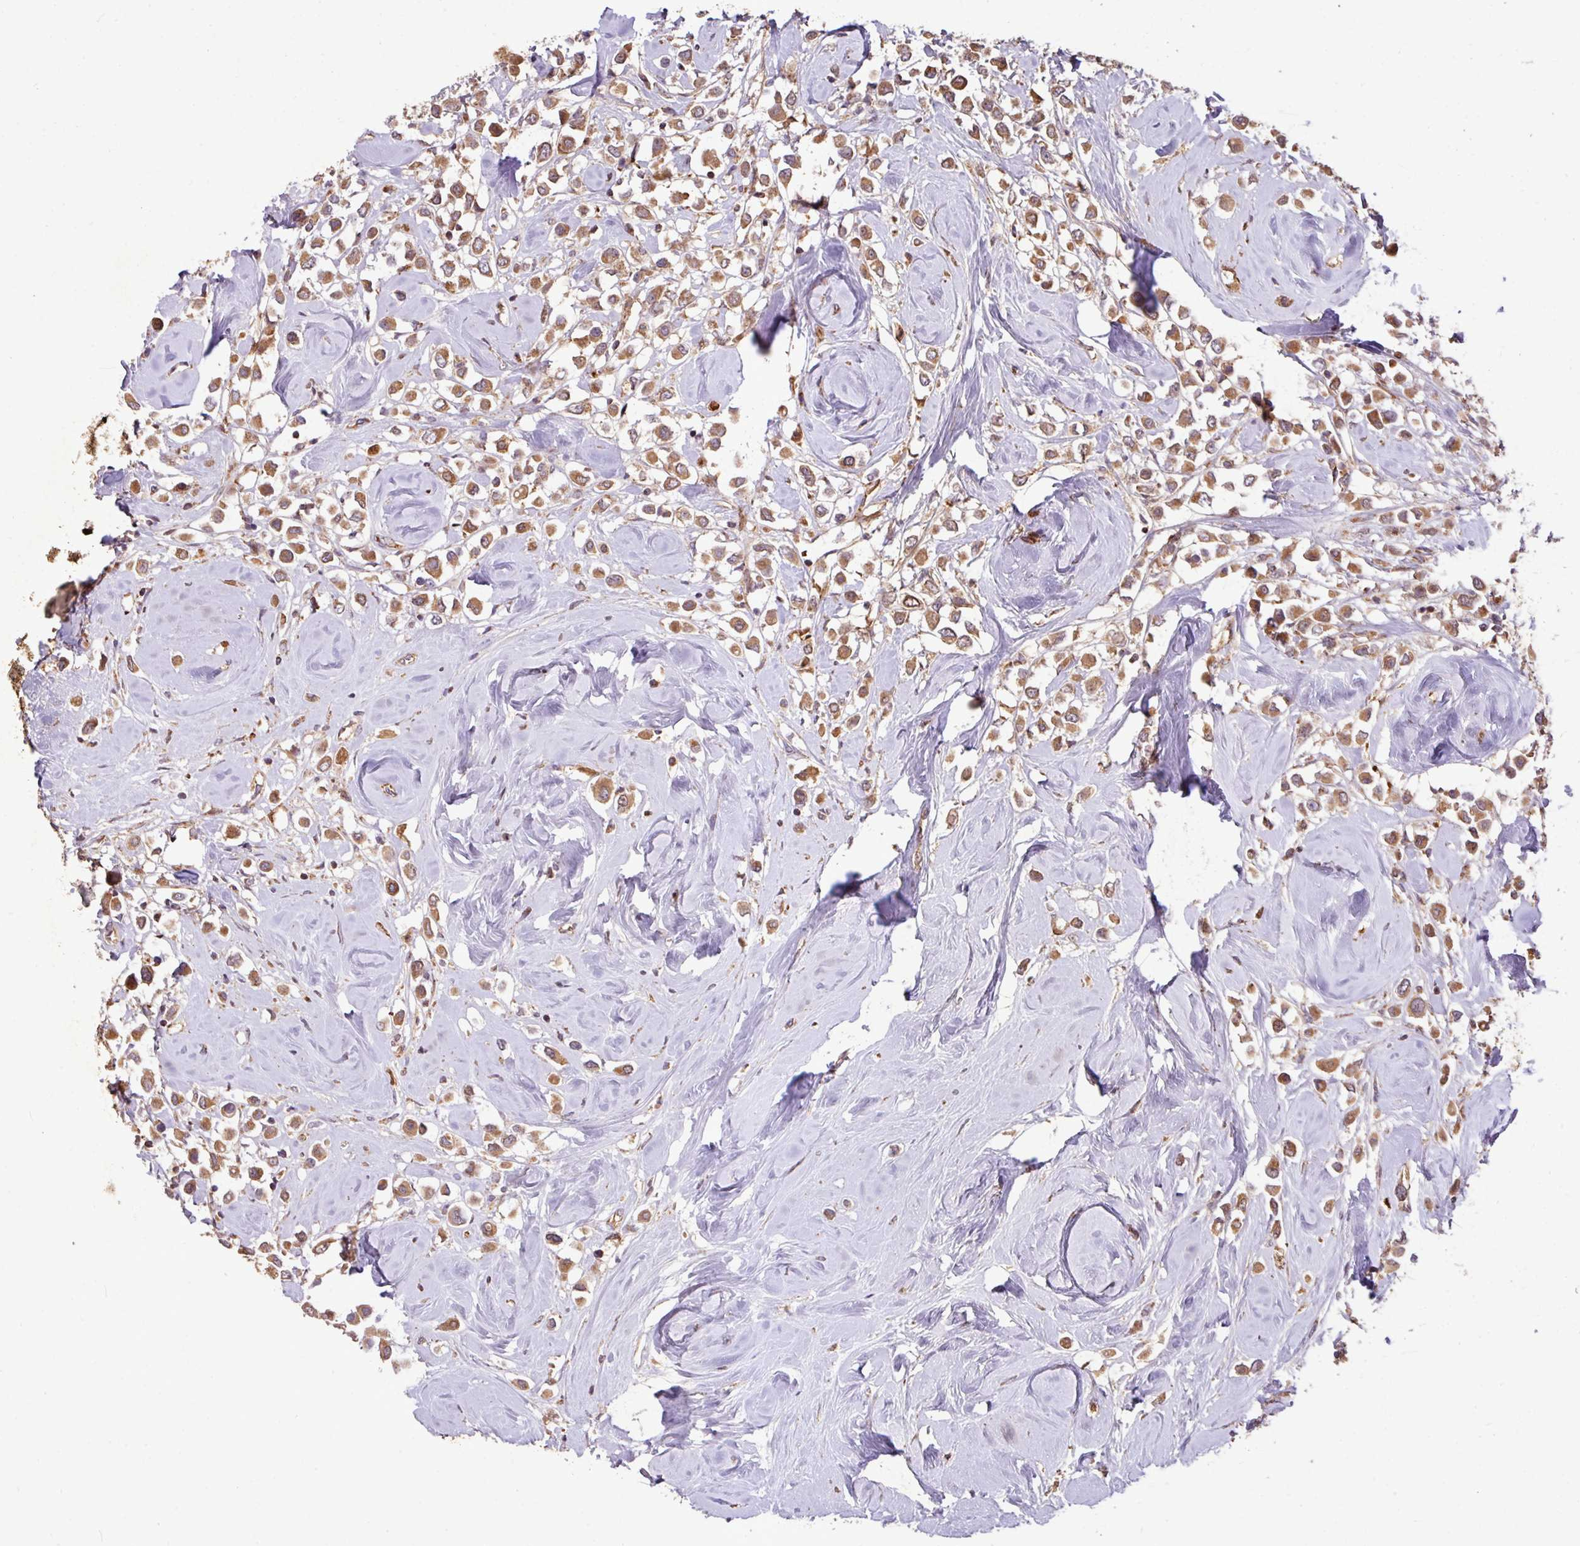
{"staining": {"intensity": "moderate", "quantity": ">75%", "location": "cytoplasmic/membranous"}, "tissue": "breast cancer", "cell_type": "Tumor cells", "image_type": "cancer", "snomed": [{"axis": "morphology", "description": "Duct carcinoma"}, {"axis": "topography", "description": "Breast"}], "caption": "Immunohistochemistry (IHC) photomicrograph of infiltrating ductal carcinoma (breast) stained for a protein (brown), which shows medium levels of moderate cytoplasmic/membranous expression in approximately >75% of tumor cells.", "gene": "YPEL3", "patient": {"sex": "female", "age": 61}}